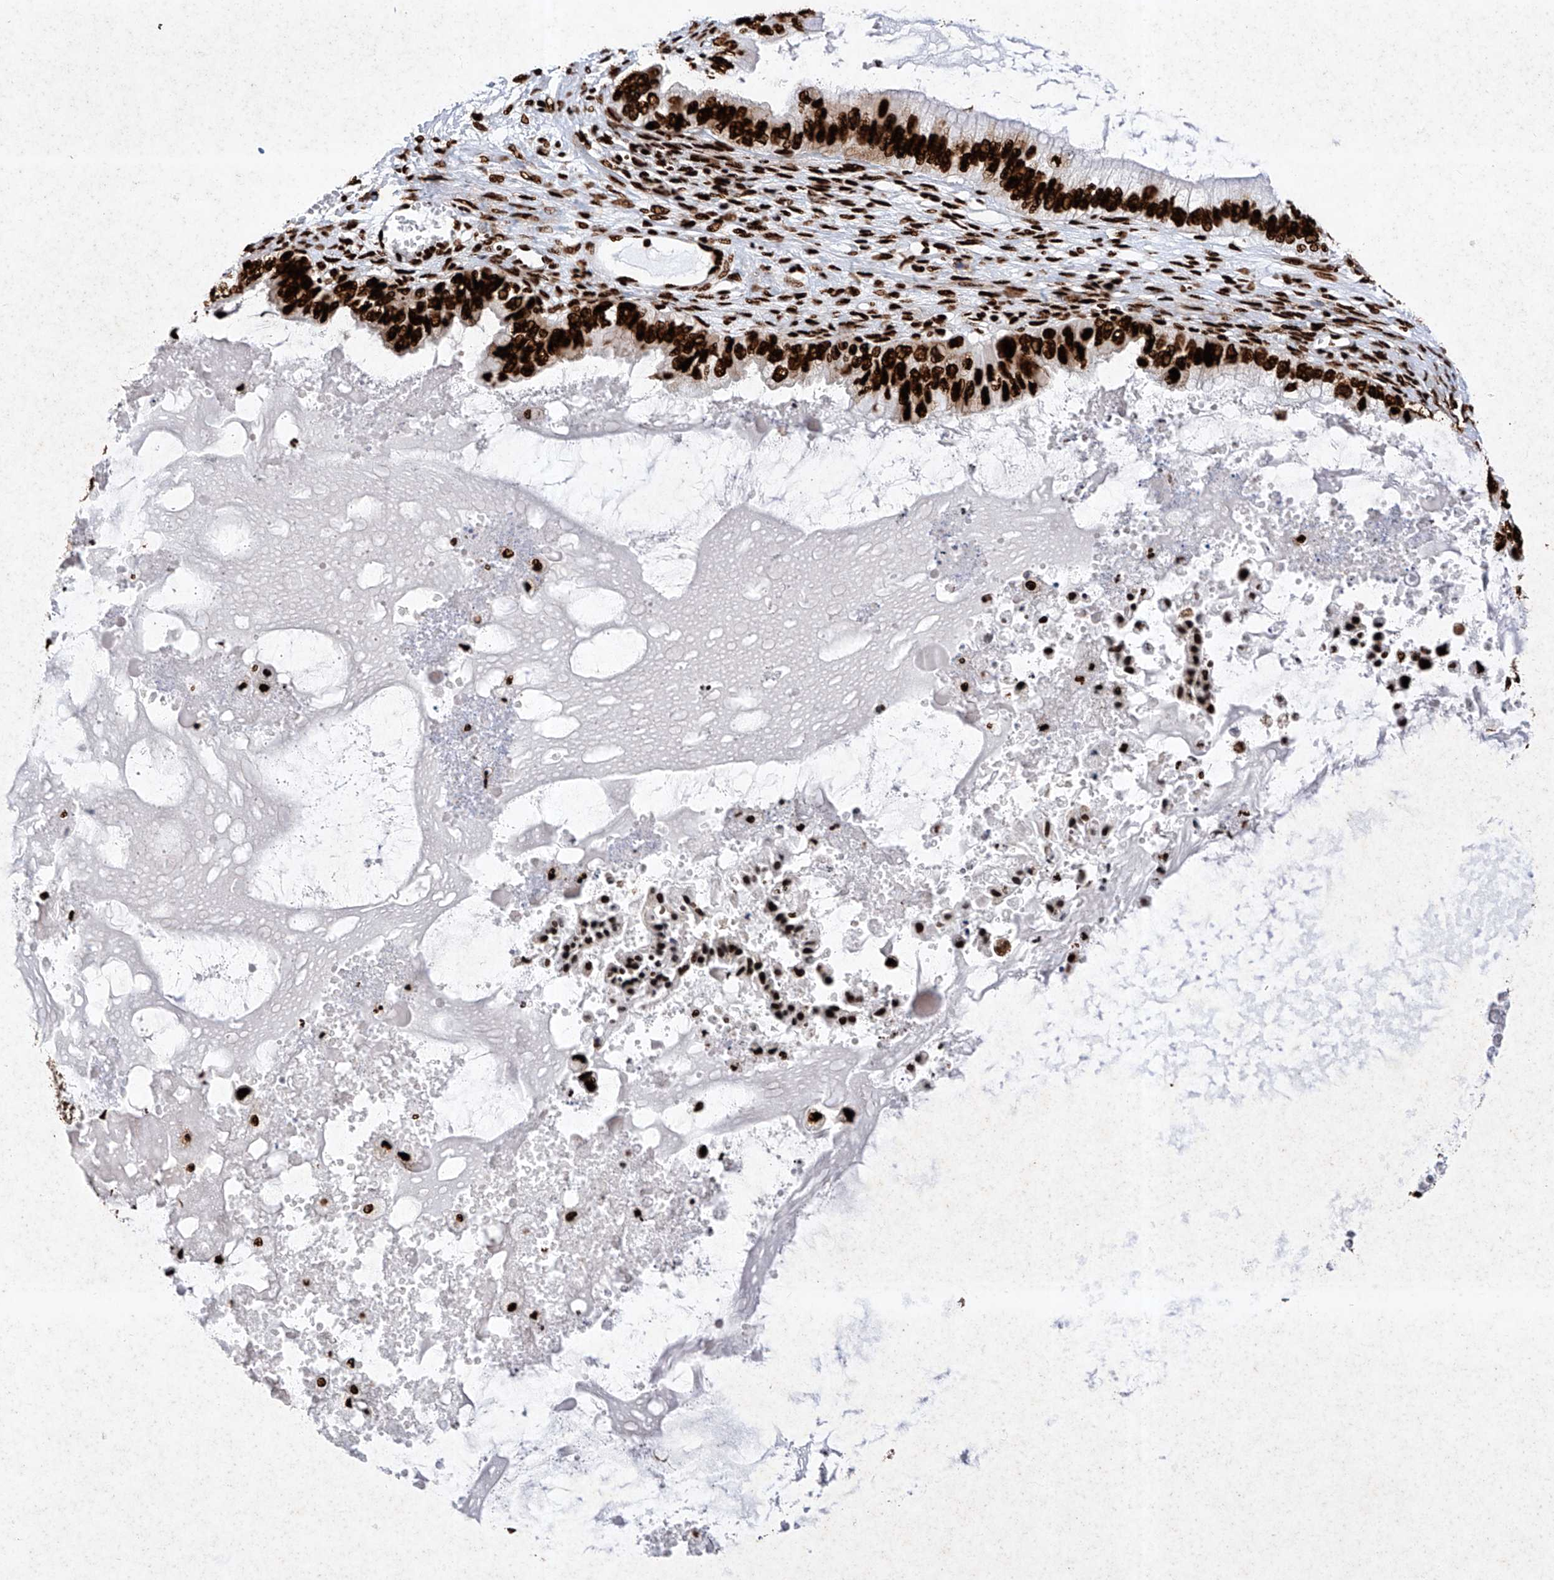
{"staining": {"intensity": "strong", "quantity": ">75%", "location": "nuclear"}, "tissue": "ovarian cancer", "cell_type": "Tumor cells", "image_type": "cancer", "snomed": [{"axis": "morphology", "description": "Cystadenocarcinoma, mucinous, NOS"}, {"axis": "topography", "description": "Ovary"}], "caption": "Ovarian cancer (mucinous cystadenocarcinoma) stained with a brown dye shows strong nuclear positive staining in approximately >75% of tumor cells.", "gene": "SRSF6", "patient": {"sex": "female", "age": 80}}